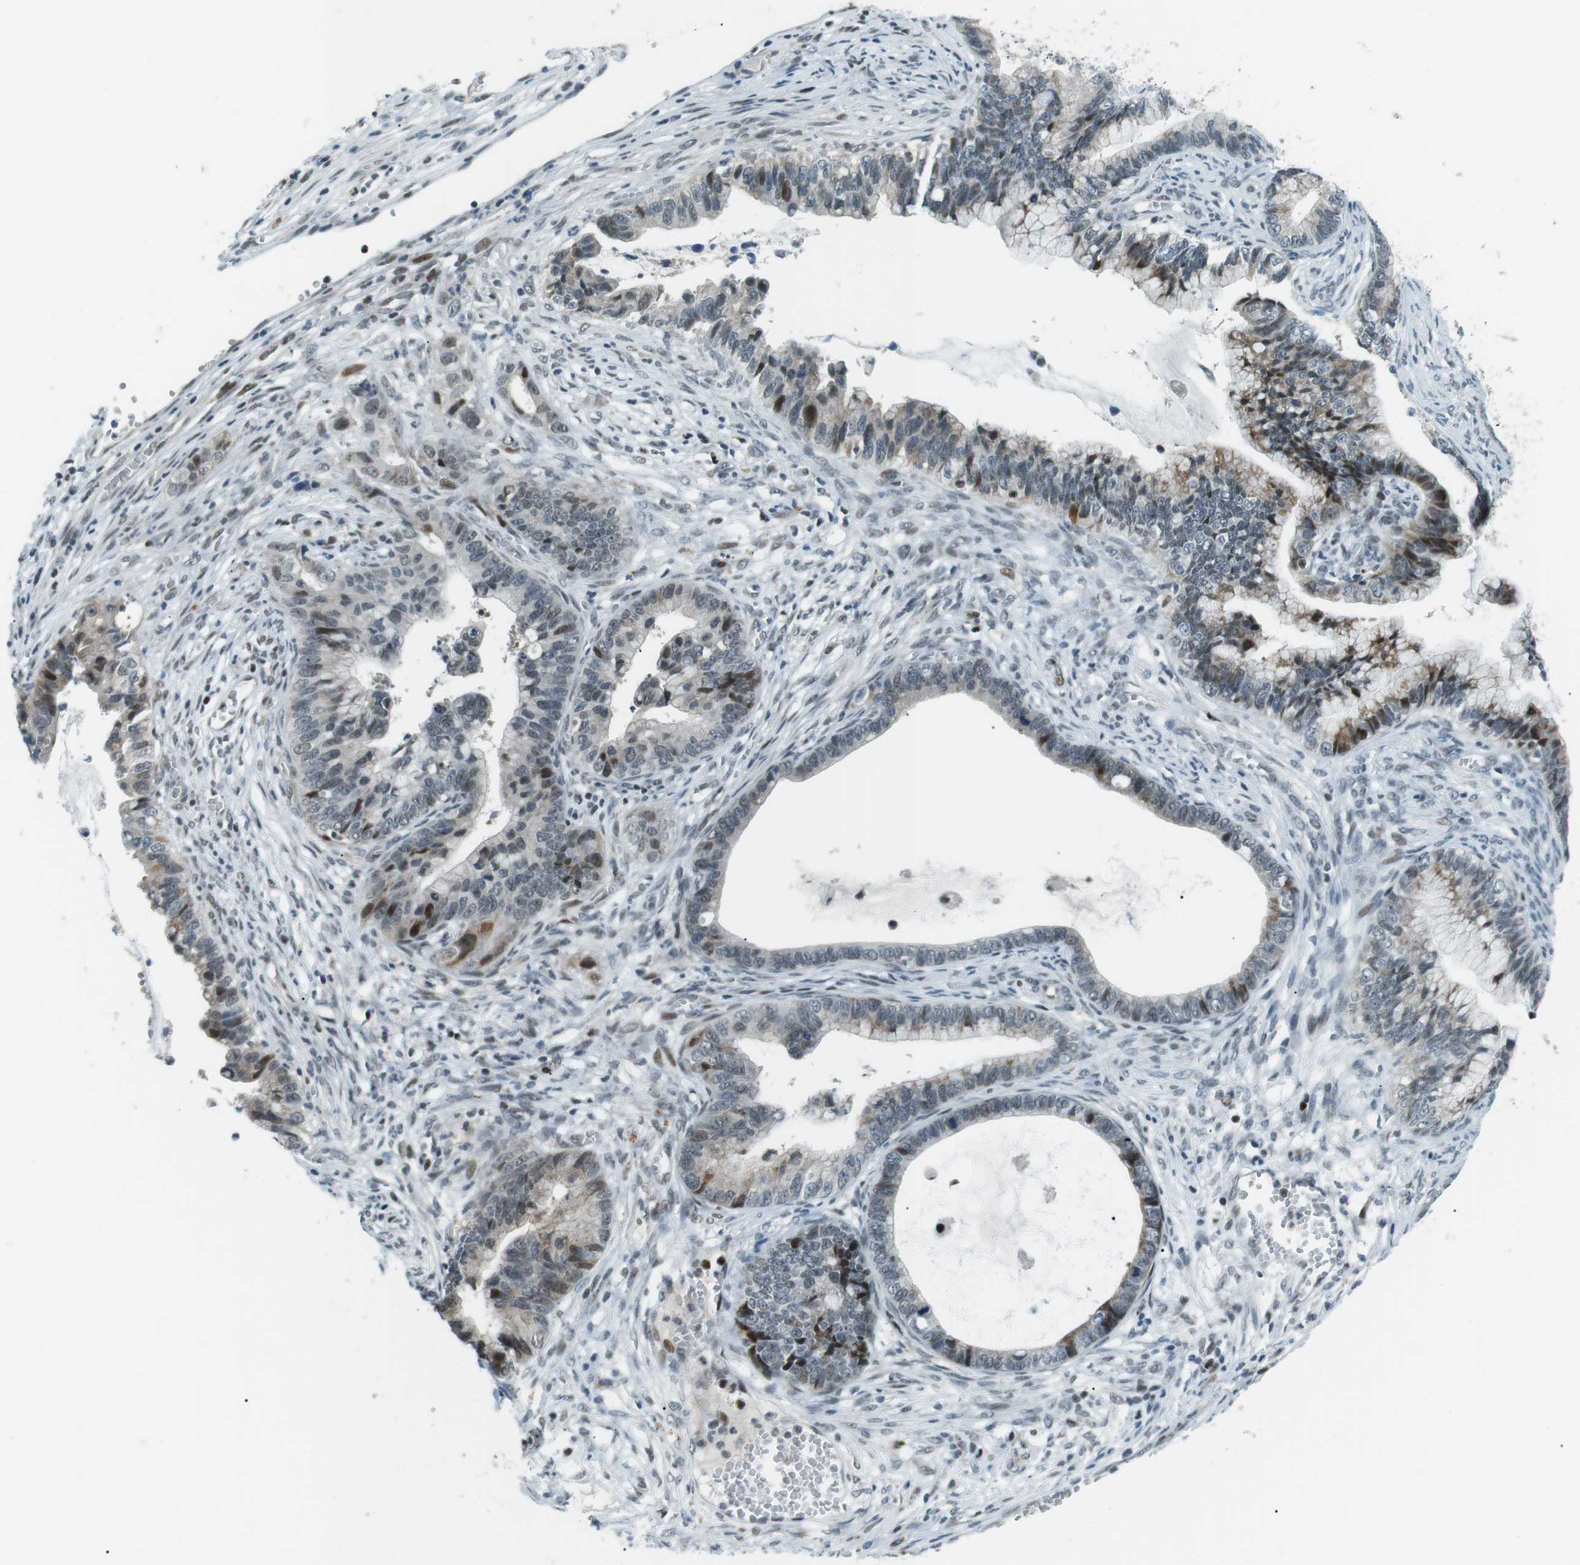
{"staining": {"intensity": "moderate", "quantity": "<25%", "location": "nuclear"}, "tissue": "cervical cancer", "cell_type": "Tumor cells", "image_type": "cancer", "snomed": [{"axis": "morphology", "description": "Adenocarcinoma, NOS"}, {"axis": "topography", "description": "Cervix"}], "caption": "Cervical adenocarcinoma stained with a protein marker reveals moderate staining in tumor cells.", "gene": "PJA1", "patient": {"sex": "female", "age": 44}}